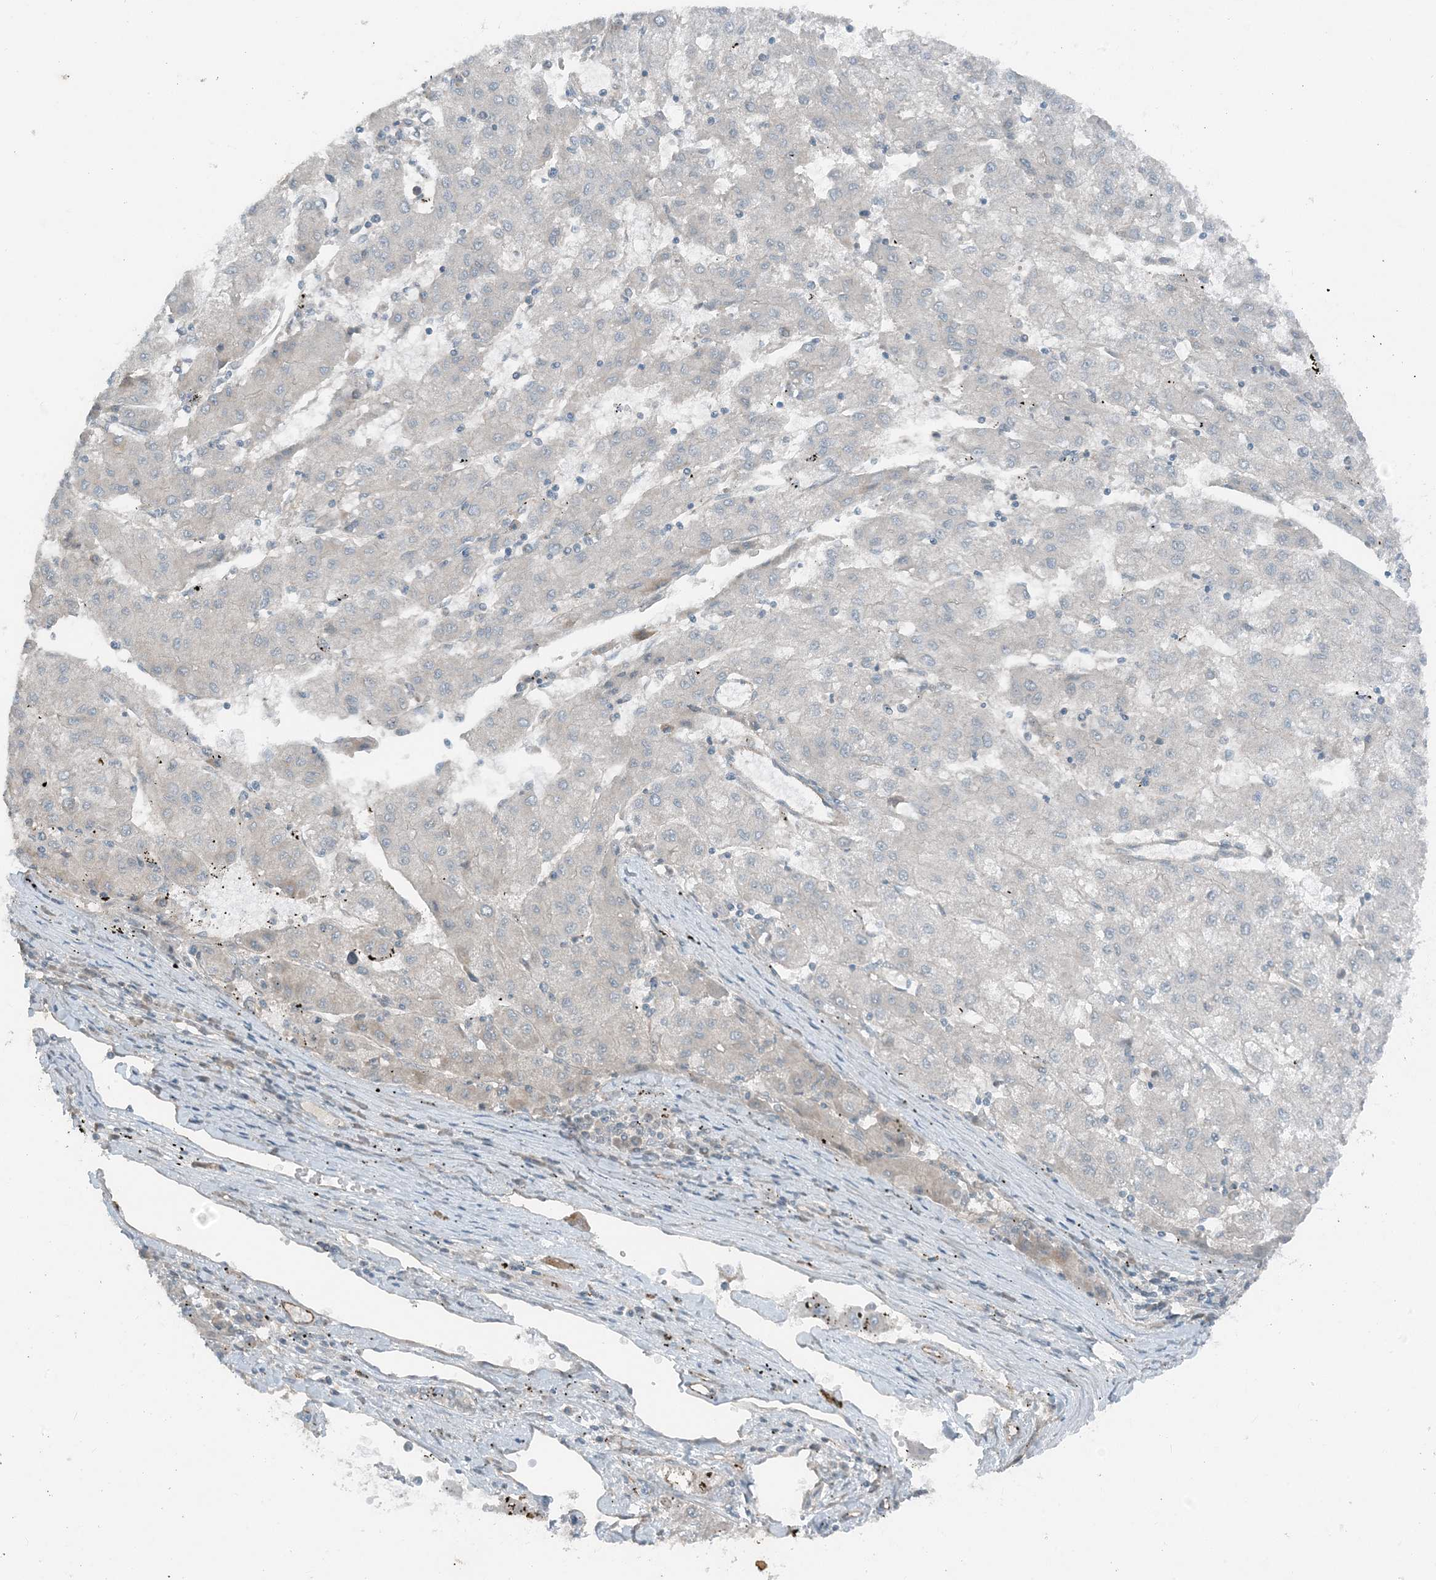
{"staining": {"intensity": "negative", "quantity": "none", "location": "none"}, "tissue": "liver cancer", "cell_type": "Tumor cells", "image_type": "cancer", "snomed": [{"axis": "morphology", "description": "Carcinoma, Hepatocellular, NOS"}, {"axis": "topography", "description": "Liver"}], "caption": "High power microscopy histopathology image of an IHC histopathology image of liver cancer, revealing no significant positivity in tumor cells. (DAB immunohistochemistry (IHC), high magnification).", "gene": "MITD1", "patient": {"sex": "male", "age": 72}}